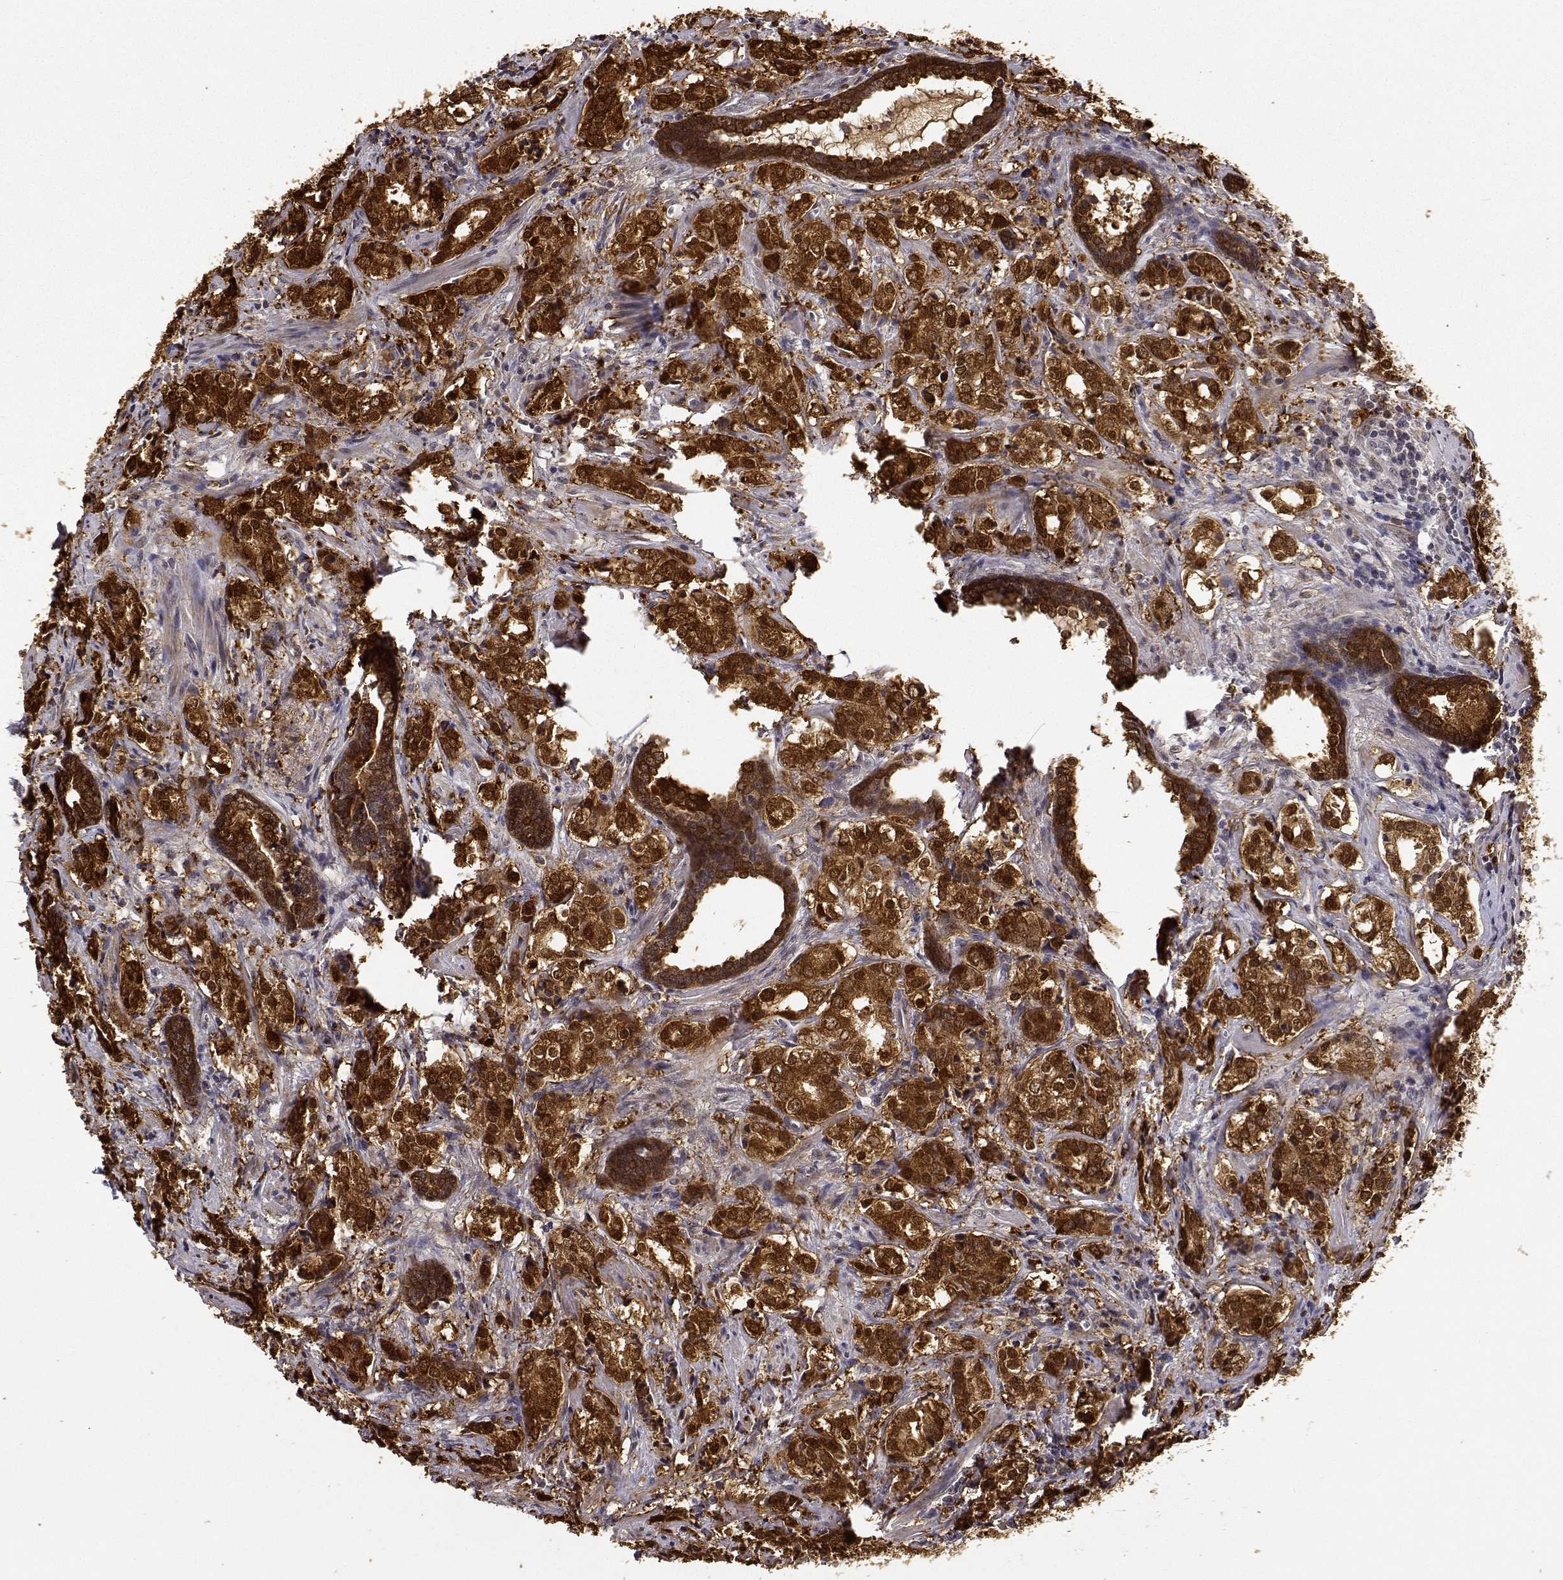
{"staining": {"intensity": "strong", "quantity": ">75%", "location": "cytoplasmic/membranous"}, "tissue": "prostate cancer", "cell_type": "Tumor cells", "image_type": "cancer", "snomed": [{"axis": "morphology", "description": "Adenocarcinoma, NOS"}, {"axis": "topography", "description": "Prostate and seminal vesicle, NOS"}], "caption": "This photomicrograph displays IHC staining of human prostate adenocarcinoma, with high strong cytoplasmic/membranous expression in about >75% of tumor cells.", "gene": "PHGDH", "patient": {"sex": "male", "age": 63}}